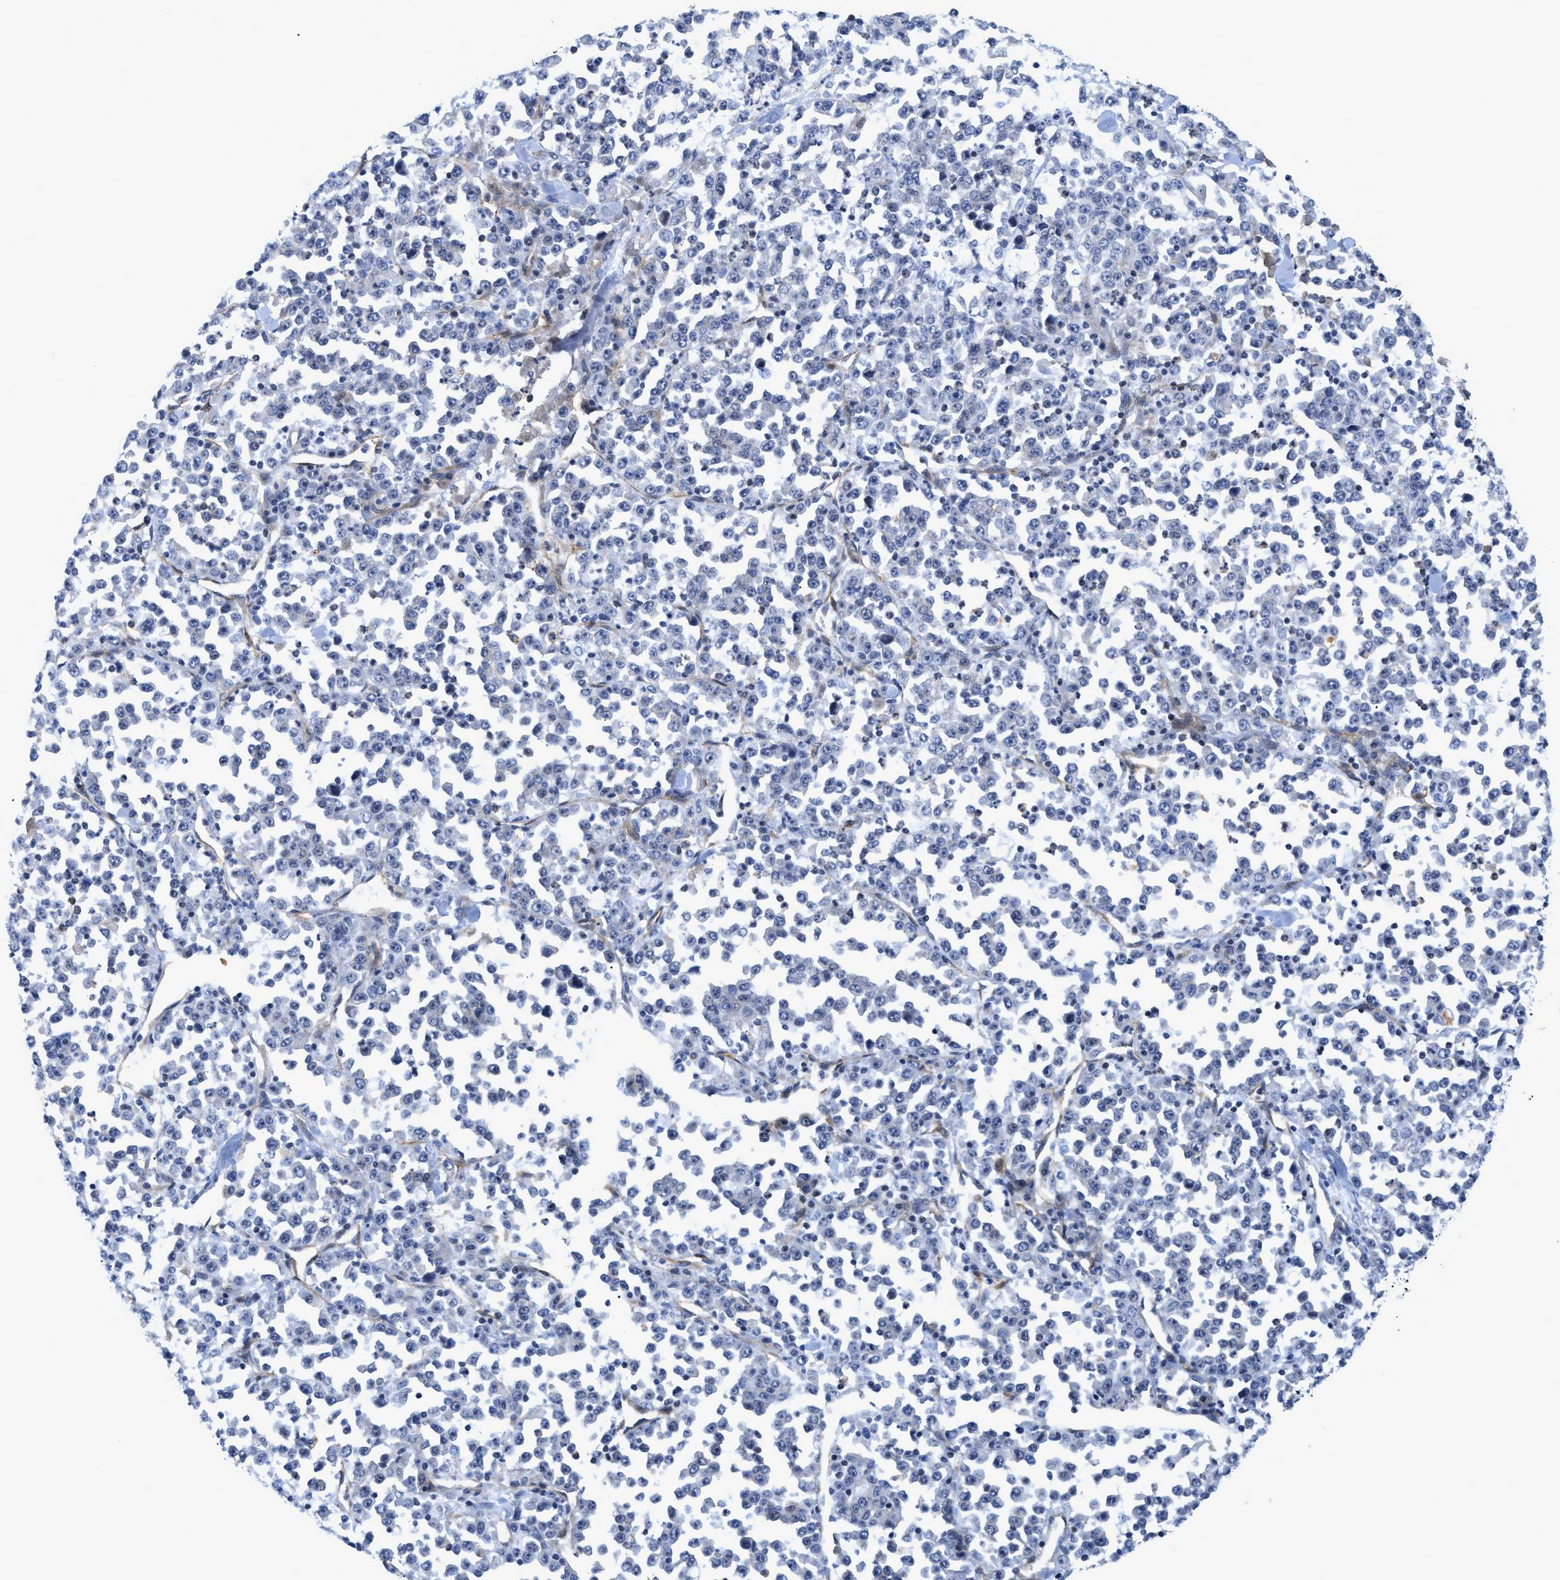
{"staining": {"intensity": "negative", "quantity": "none", "location": "none"}, "tissue": "stomach cancer", "cell_type": "Tumor cells", "image_type": "cancer", "snomed": [{"axis": "morphology", "description": "Normal tissue, NOS"}, {"axis": "morphology", "description": "Adenocarcinoma, NOS"}, {"axis": "topography", "description": "Stomach, upper"}, {"axis": "topography", "description": "Stomach"}], "caption": "Immunohistochemistry of stomach cancer (adenocarcinoma) shows no positivity in tumor cells.", "gene": "GPRASP2", "patient": {"sex": "male", "age": 59}}